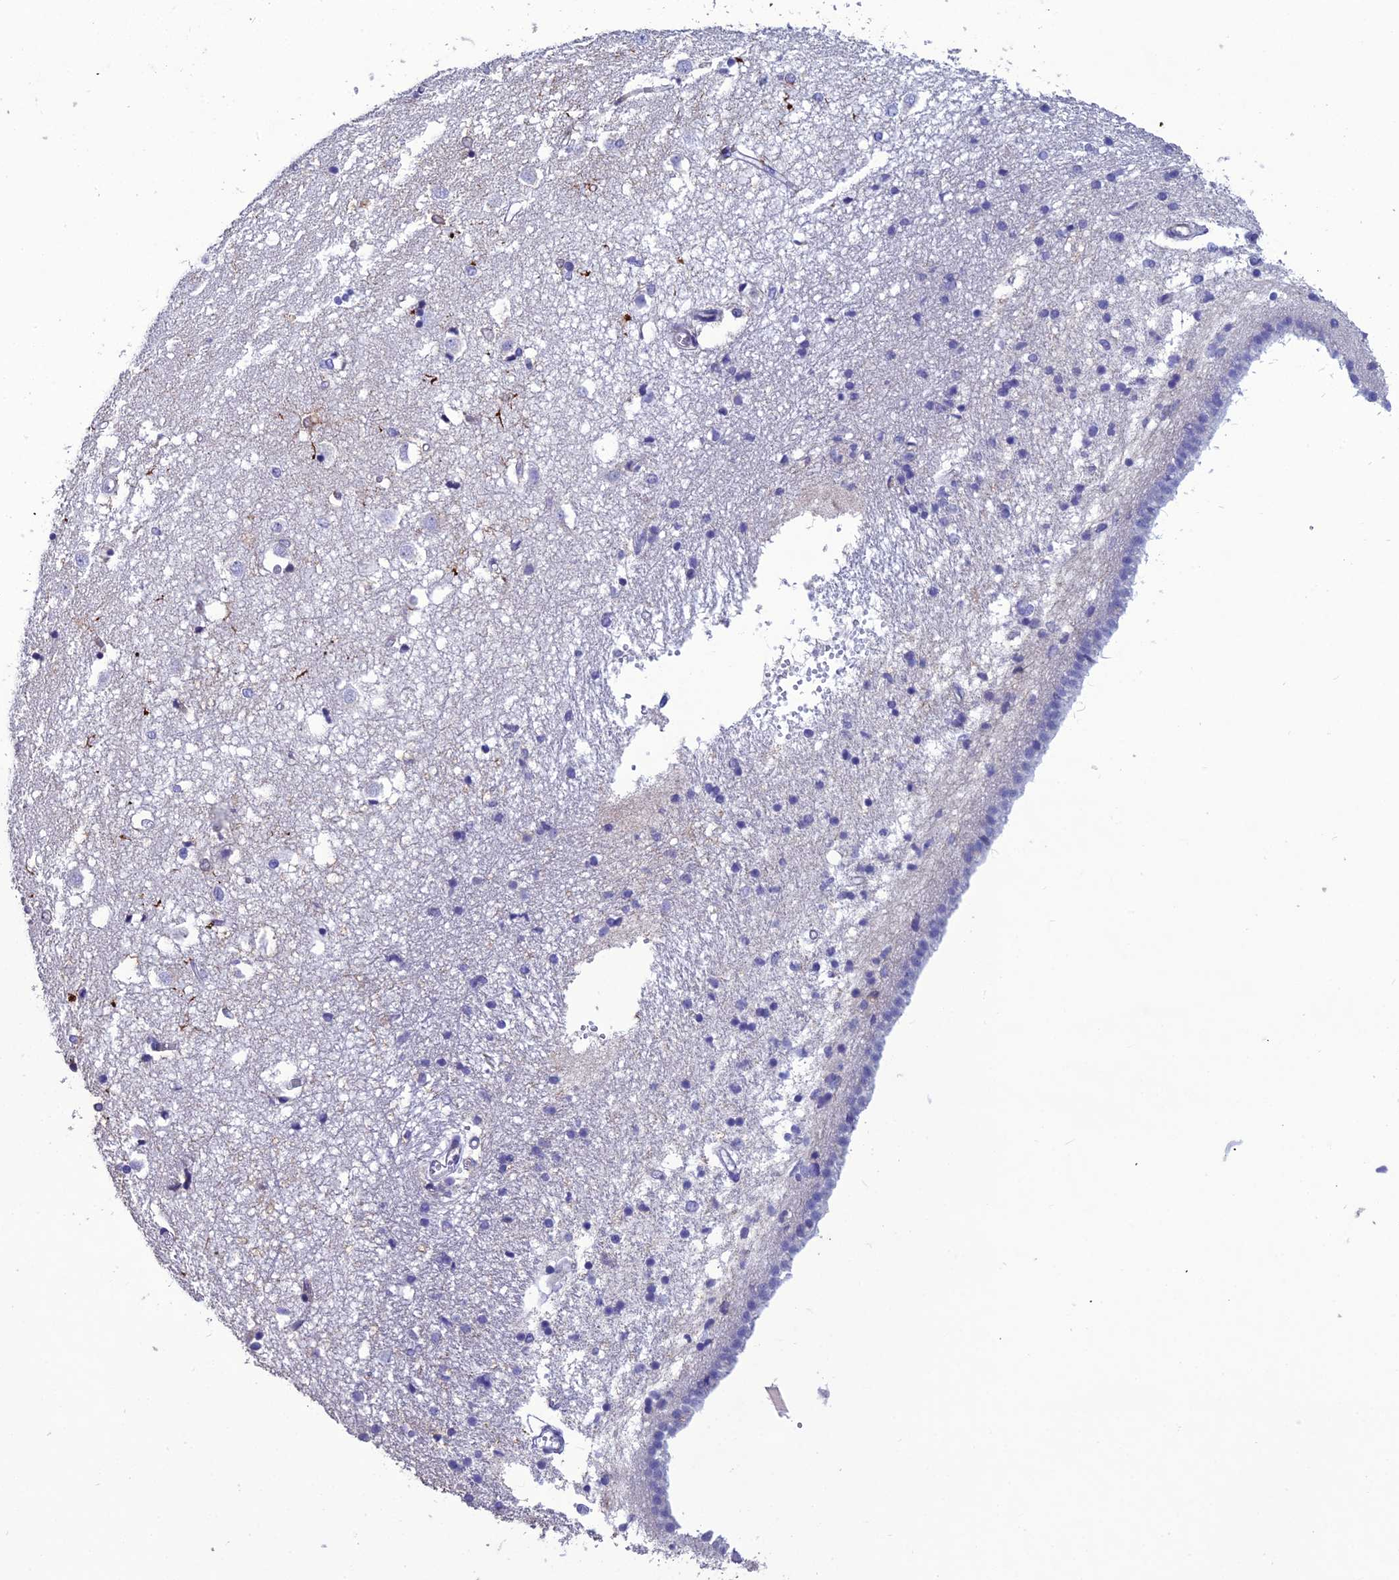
{"staining": {"intensity": "negative", "quantity": "none", "location": "none"}, "tissue": "caudate", "cell_type": "Glial cells", "image_type": "normal", "snomed": [{"axis": "morphology", "description": "Normal tissue, NOS"}, {"axis": "topography", "description": "Lateral ventricle wall"}], "caption": "There is no significant positivity in glial cells of caudate. The staining is performed using DAB brown chromogen with nuclei counter-stained in using hematoxylin.", "gene": "OR56B1", "patient": {"sex": "male", "age": 45}}